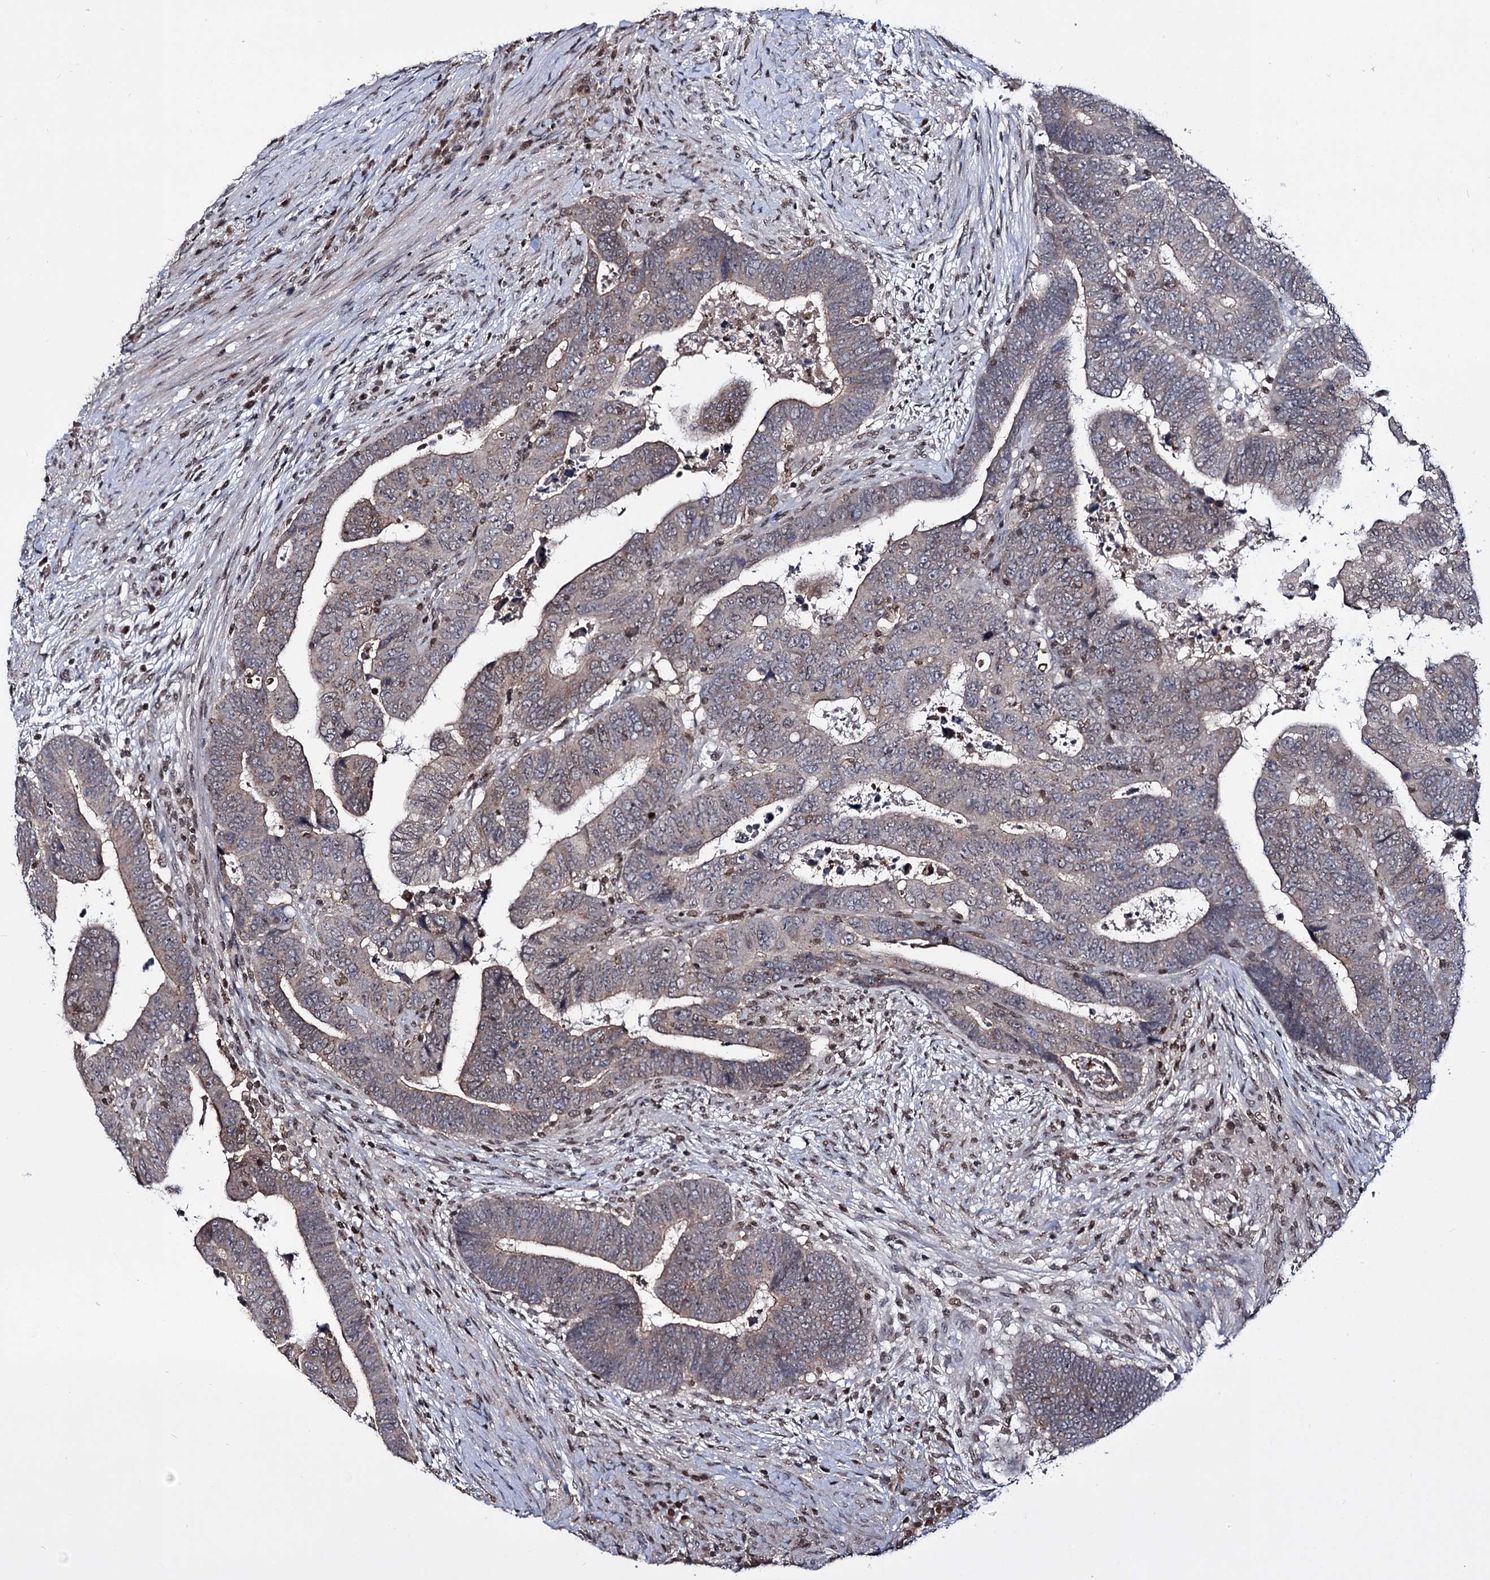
{"staining": {"intensity": "weak", "quantity": "25%-75%", "location": "cytoplasmic/membranous,nuclear"}, "tissue": "colorectal cancer", "cell_type": "Tumor cells", "image_type": "cancer", "snomed": [{"axis": "morphology", "description": "Normal tissue, NOS"}, {"axis": "morphology", "description": "Adenocarcinoma, NOS"}, {"axis": "topography", "description": "Rectum"}], "caption": "There is low levels of weak cytoplasmic/membranous and nuclear positivity in tumor cells of adenocarcinoma (colorectal), as demonstrated by immunohistochemical staining (brown color).", "gene": "SMCHD1", "patient": {"sex": "female", "age": 65}}